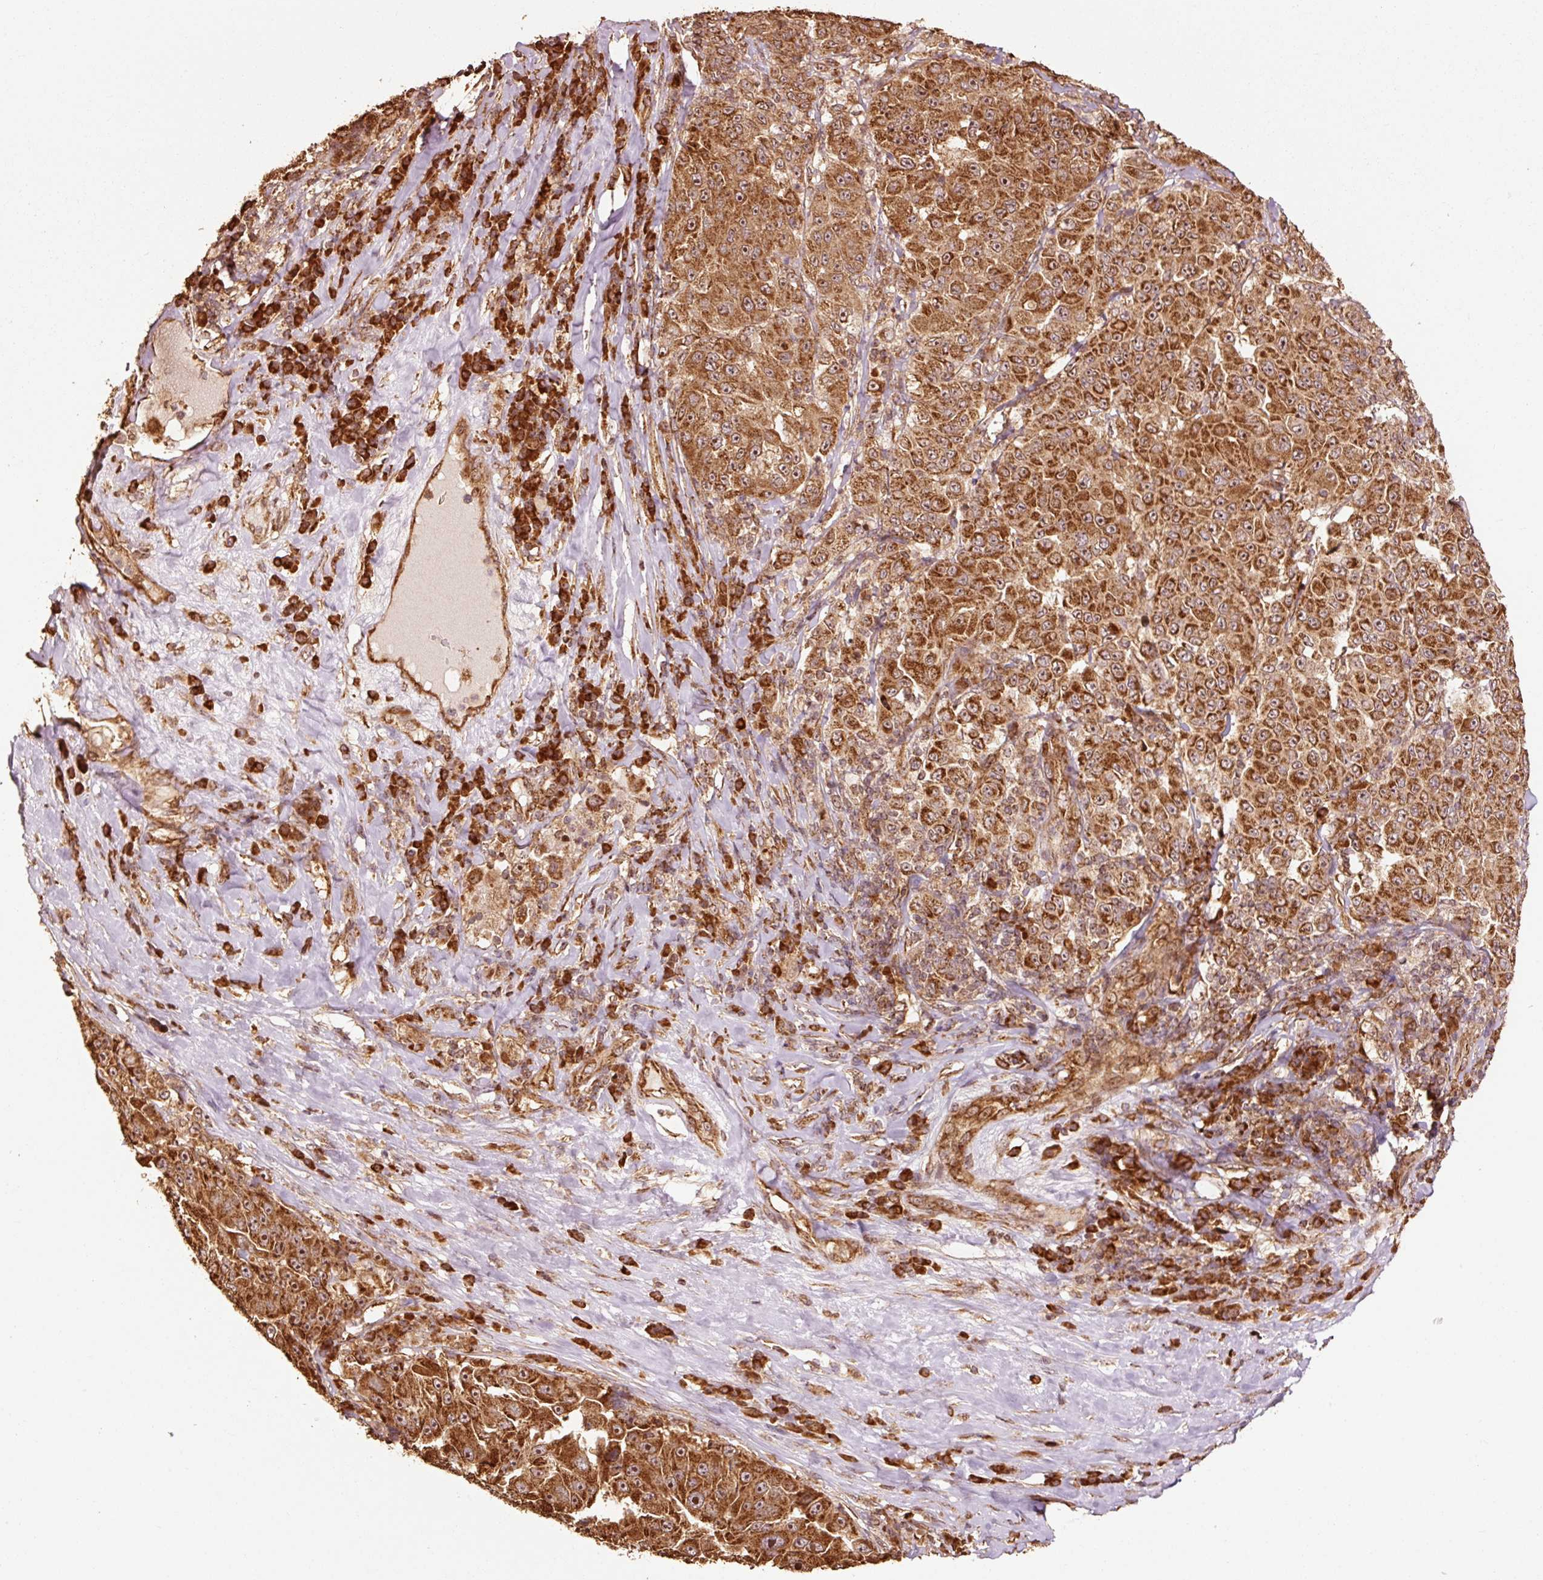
{"staining": {"intensity": "strong", "quantity": ">75%", "location": "cytoplasmic/membranous,nuclear"}, "tissue": "melanoma", "cell_type": "Tumor cells", "image_type": "cancer", "snomed": [{"axis": "morphology", "description": "Malignant melanoma, Metastatic site"}, {"axis": "topography", "description": "Lymph node"}], "caption": "Strong cytoplasmic/membranous and nuclear expression is appreciated in about >75% of tumor cells in melanoma. (brown staining indicates protein expression, while blue staining denotes nuclei).", "gene": "MRPL16", "patient": {"sex": "male", "age": 62}}